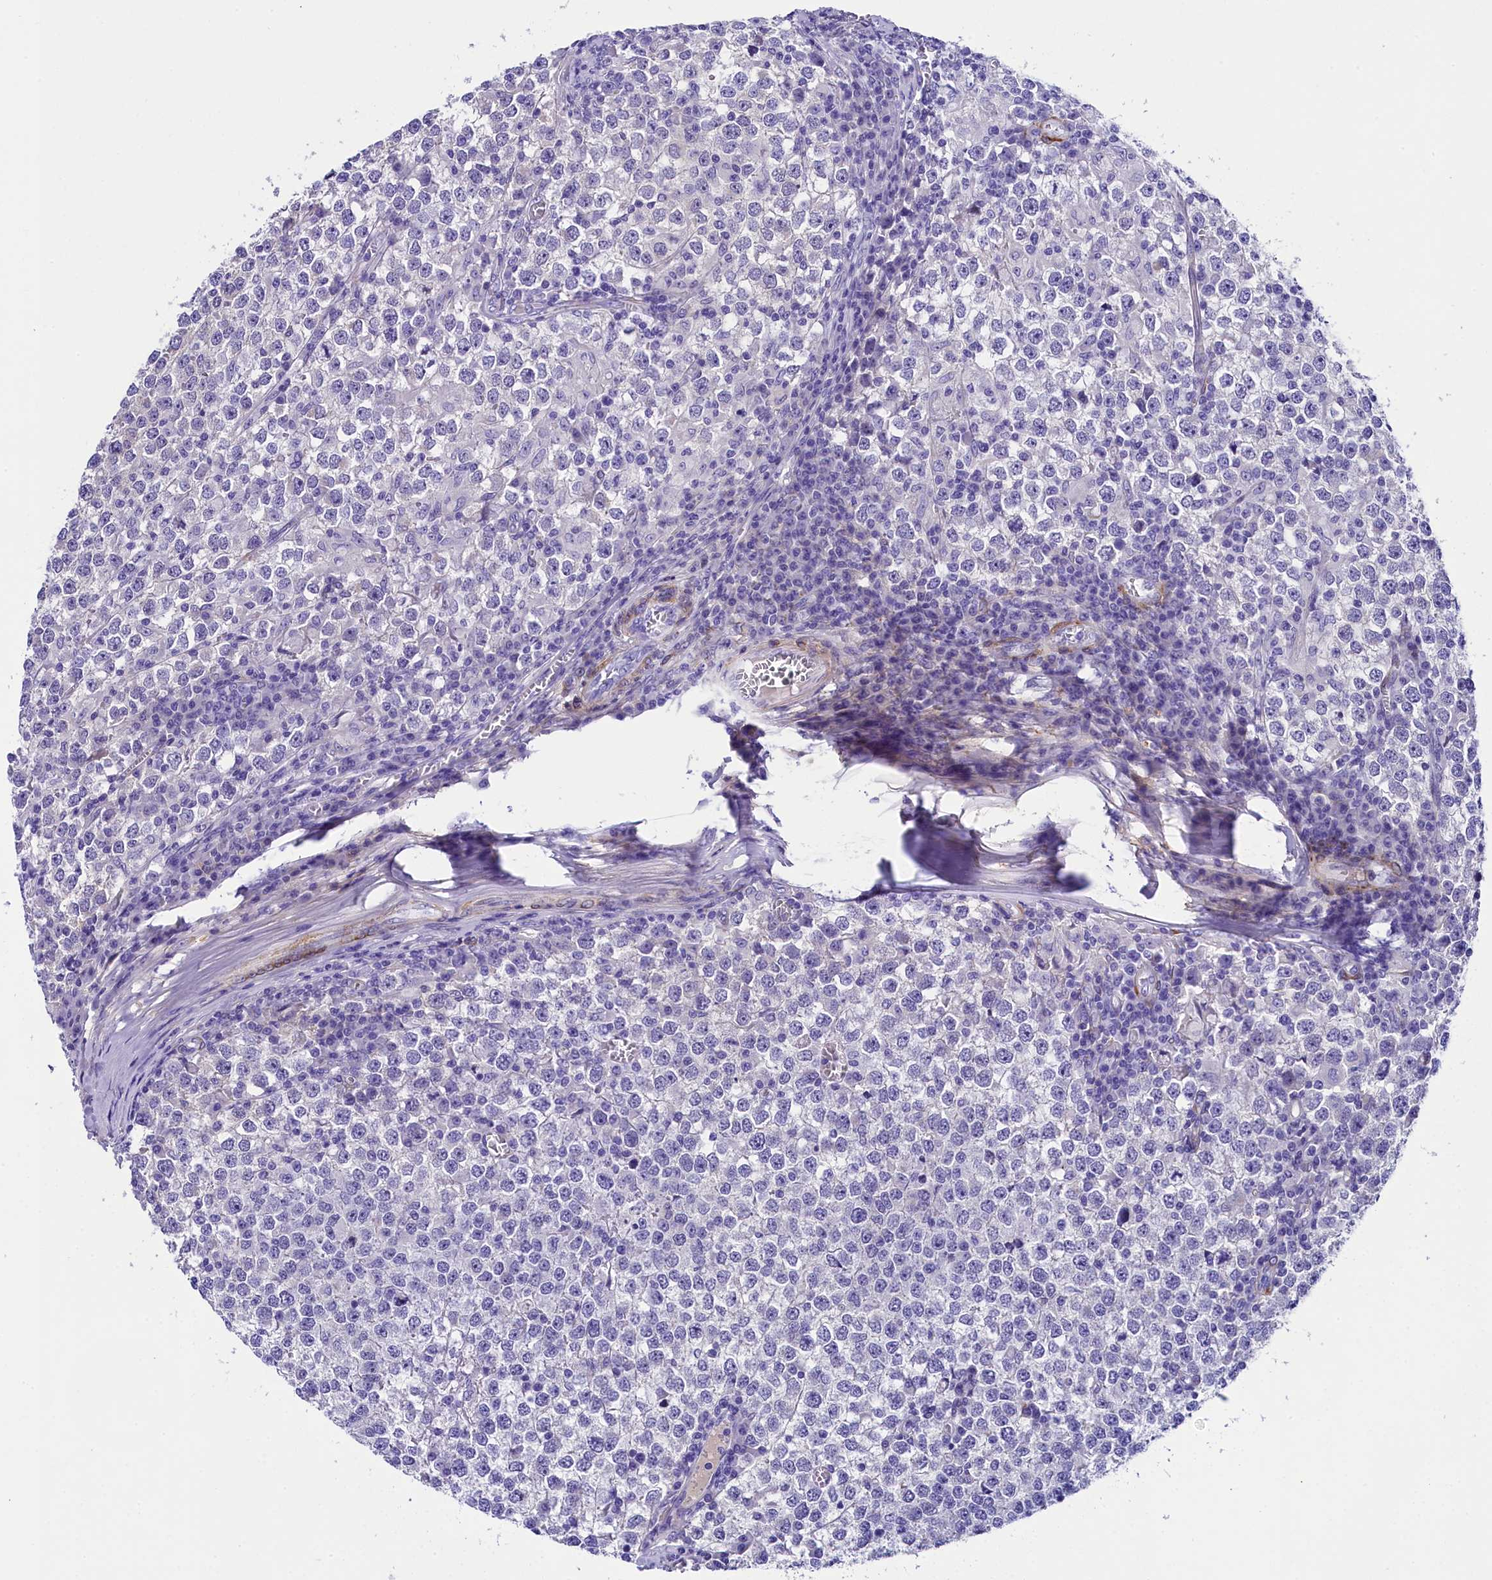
{"staining": {"intensity": "negative", "quantity": "none", "location": "none"}, "tissue": "testis cancer", "cell_type": "Tumor cells", "image_type": "cancer", "snomed": [{"axis": "morphology", "description": "Seminoma, NOS"}, {"axis": "topography", "description": "Testis"}], "caption": "Testis cancer (seminoma) was stained to show a protein in brown. There is no significant positivity in tumor cells. (Stains: DAB IHC with hematoxylin counter stain, Microscopy: brightfield microscopy at high magnification).", "gene": "SOD3", "patient": {"sex": "male", "age": 65}}